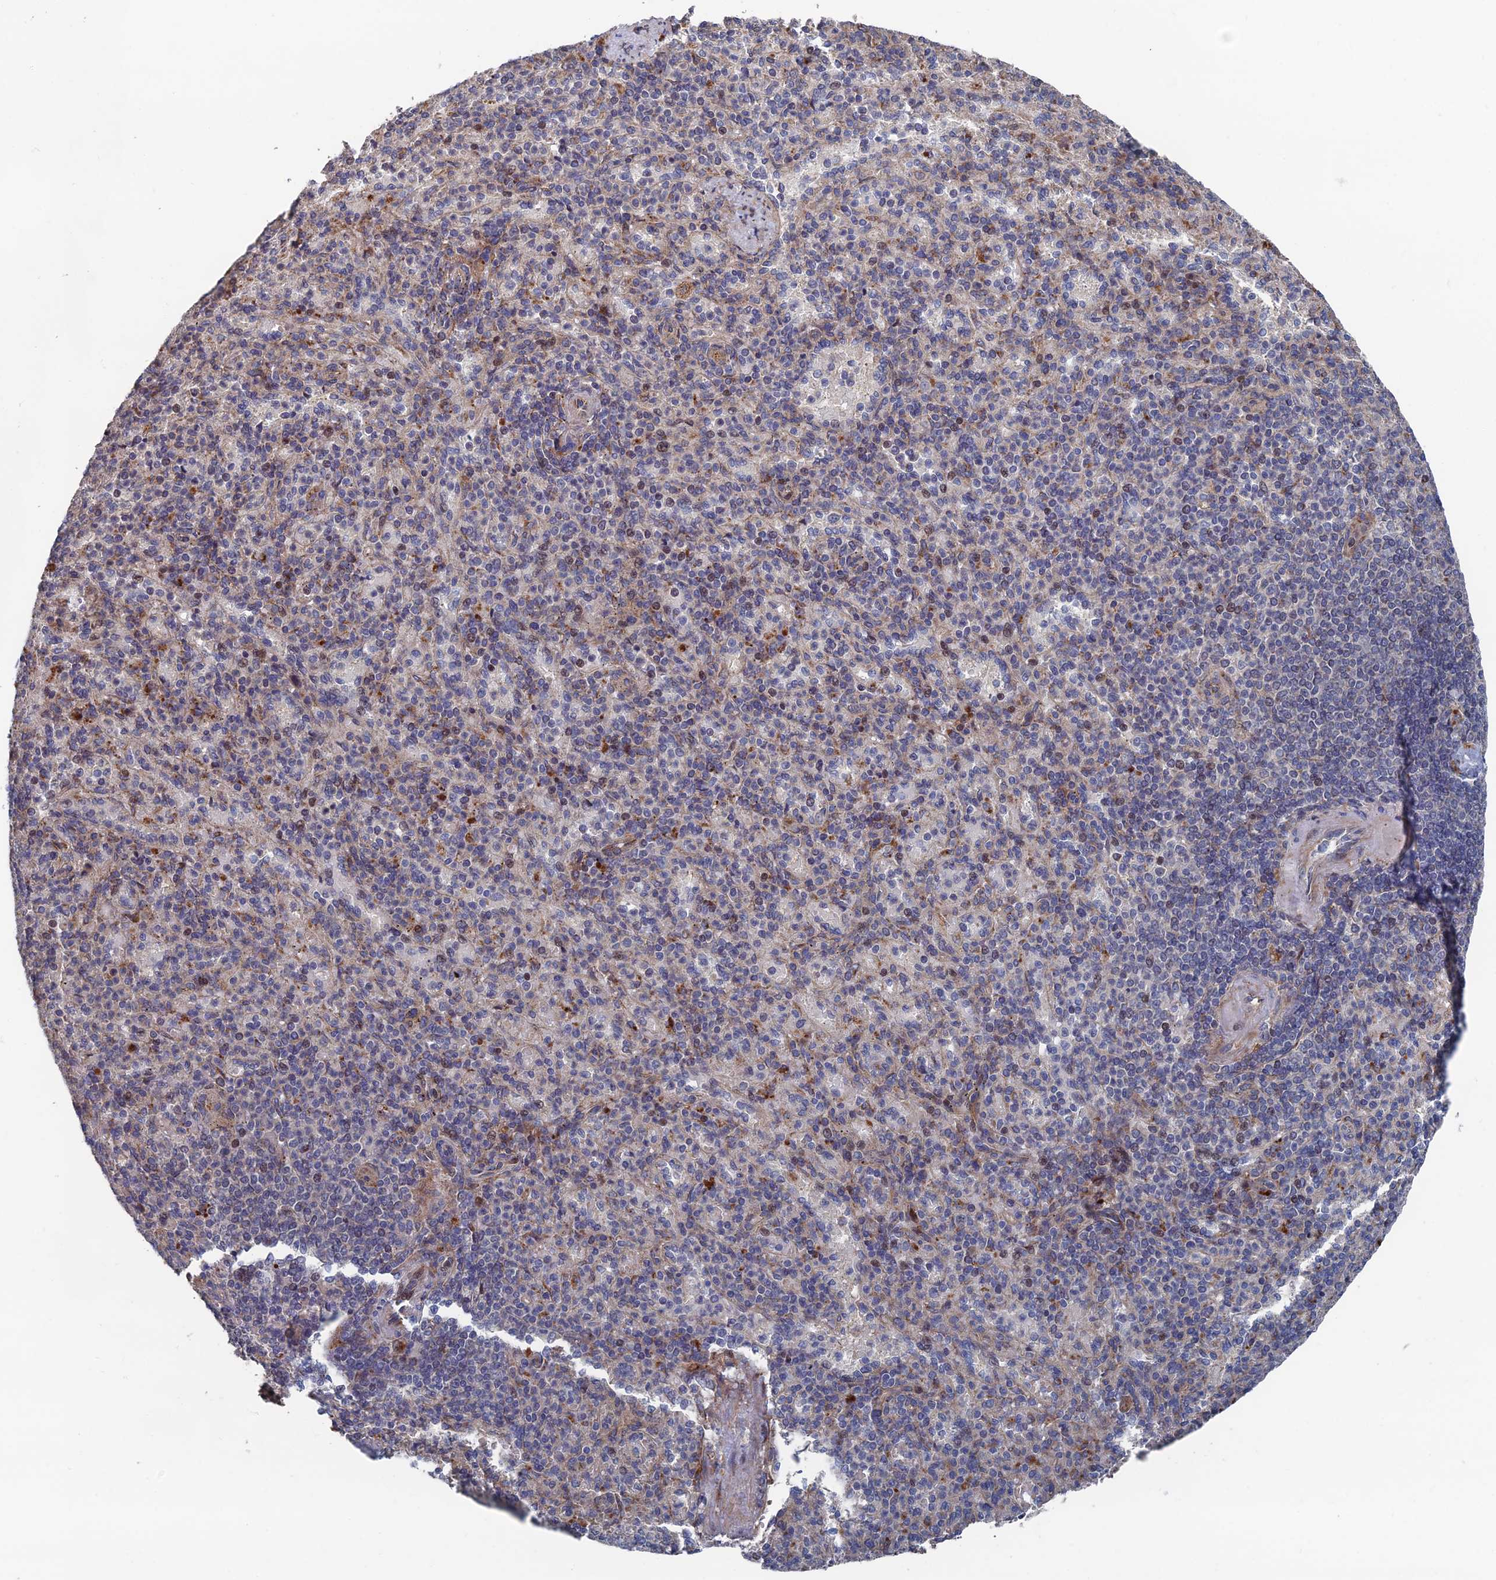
{"staining": {"intensity": "moderate", "quantity": "<25%", "location": "cytoplasmic/membranous"}, "tissue": "spleen", "cell_type": "Cells in red pulp", "image_type": "normal", "snomed": [{"axis": "morphology", "description": "Normal tissue, NOS"}, {"axis": "topography", "description": "Spleen"}], "caption": "Protein staining of unremarkable spleen shows moderate cytoplasmic/membranous staining in approximately <25% of cells in red pulp.", "gene": "GTF2IRD1", "patient": {"sex": "female", "age": 74}}